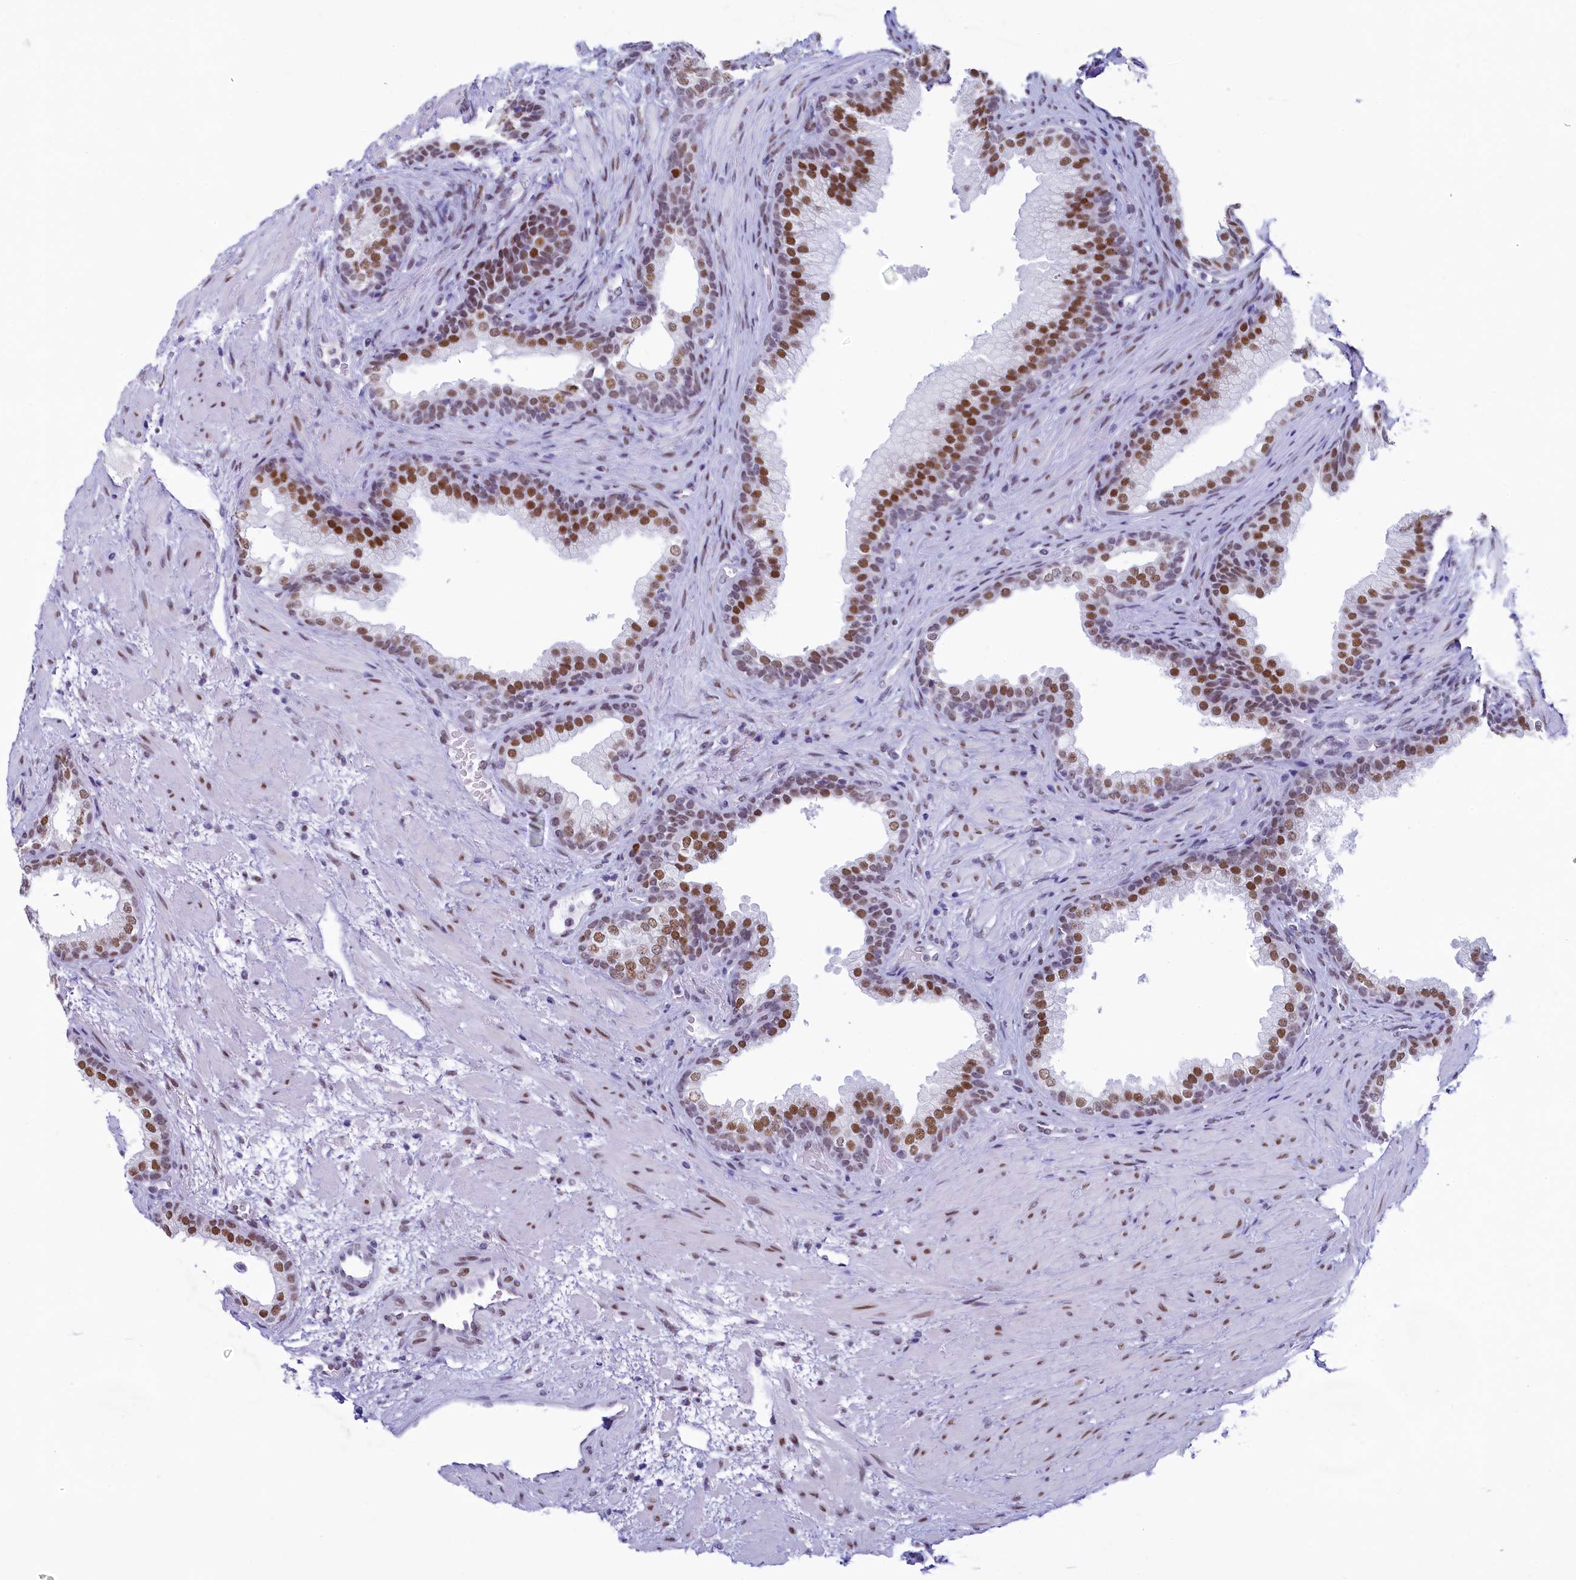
{"staining": {"intensity": "moderate", "quantity": "25%-75%", "location": "nuclear"}, "tissue": "prostate", "cell_type": "Glandular cells", "image_type": "normal", "snomed": [{"axis": "morphology", "description": "Normal tissue, NOS"}, {"axis": "topography", "description": "Prostate"}], "caption": "This photomicrograph exhibits IHC staining of unremarkable human prostate, with medium moderate nuclear staining in approximately 25%-75% of glandular cells.", "gene": "SUGP2", "patient": {"sex": "male", "age": 76}}